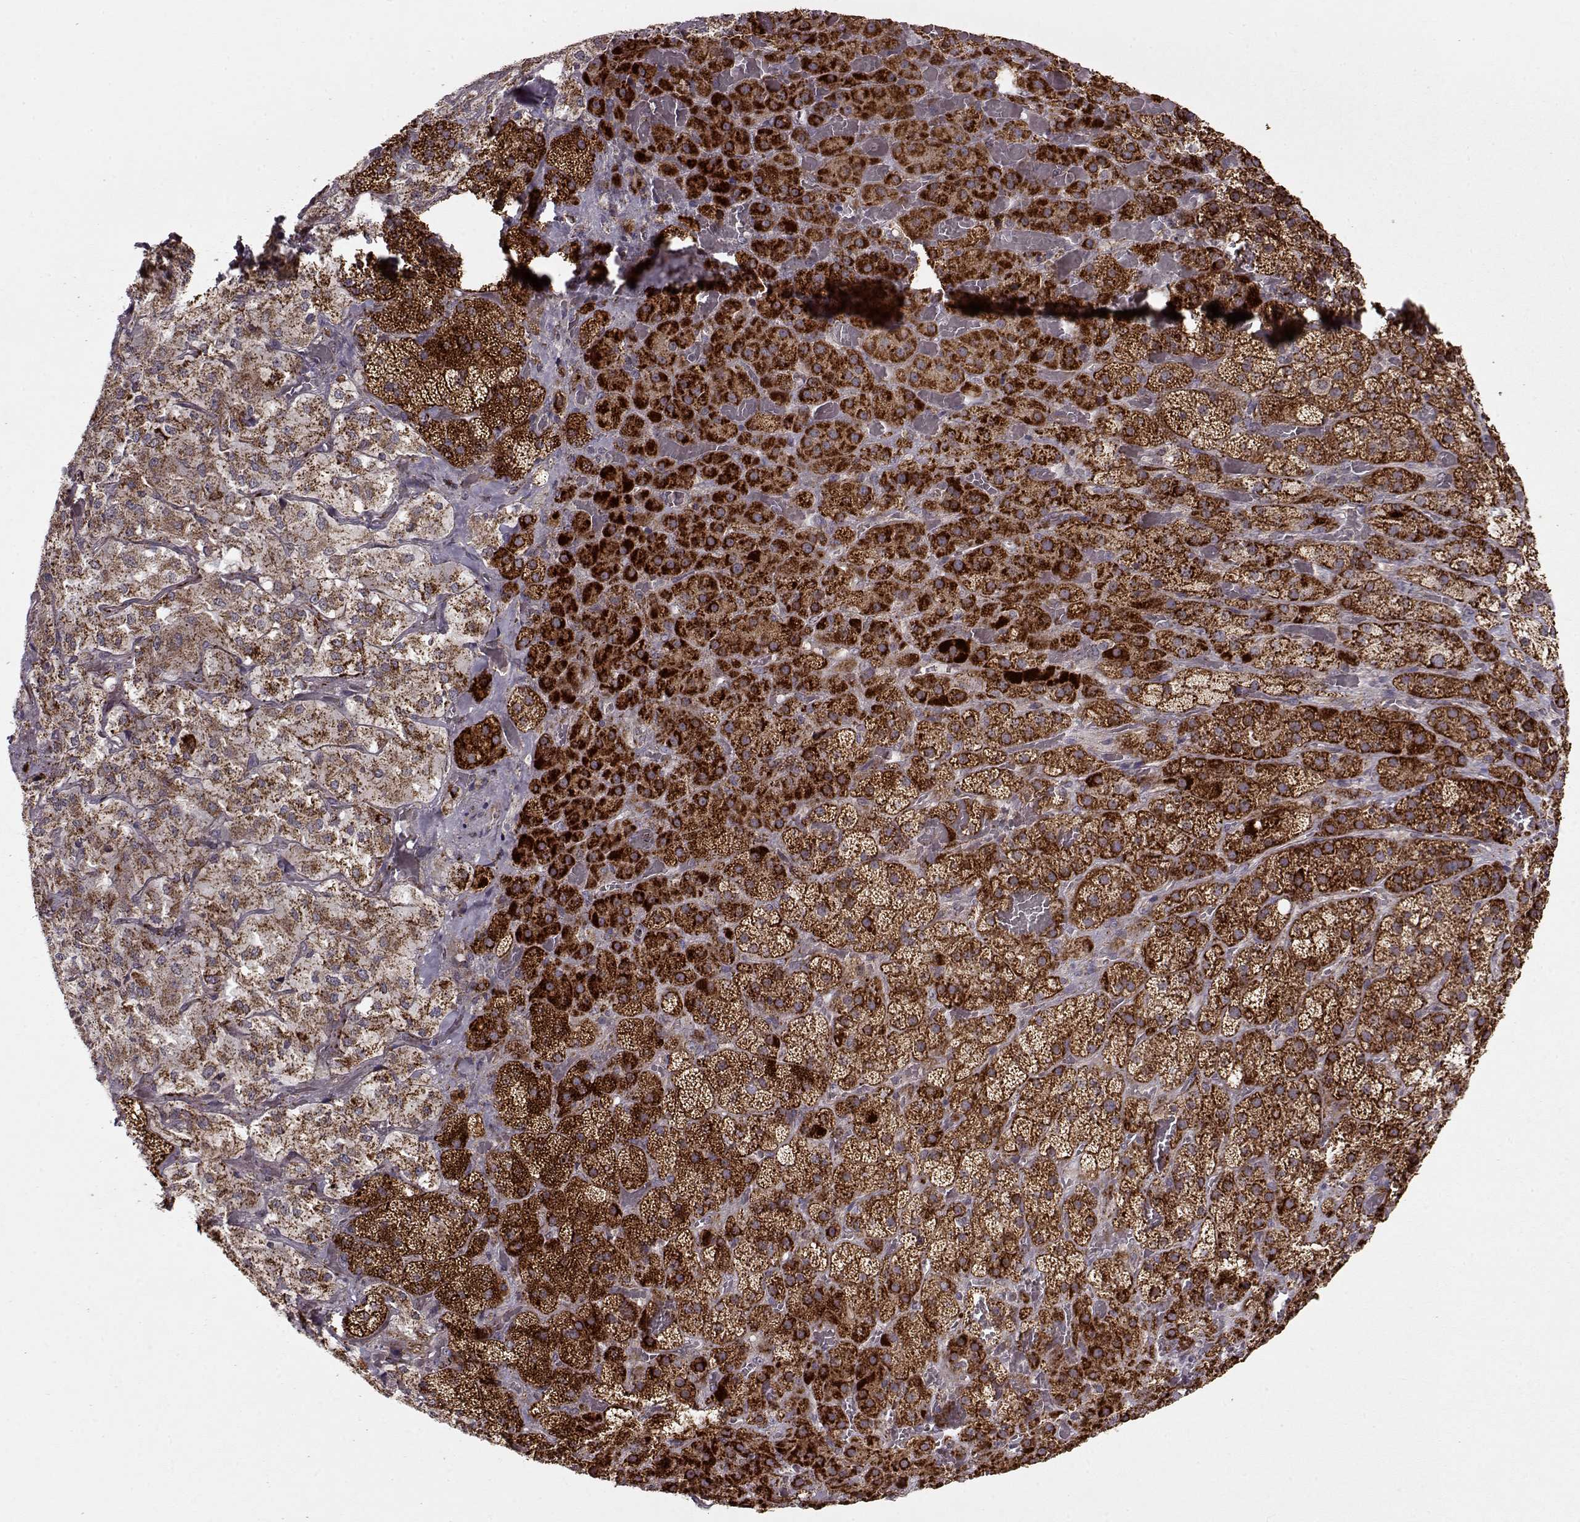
{"staining": {"intensity": "strong", "quantity": ">75%", "location": "cytoplasmic/membranous"}, "tissue": "adrenal gland", "cell_type": "Glandular cells", "image_type": "normal", "snomed": [{"axis": "morphology", "description": "Normal tissue, NOS"}, {"axis": "topography", "description": "Adrenal gland"}], "caption": "This micrograph displays immunohistochemistry staining of normal adrenal gland, with high strong cytoplasmic/membranous expression in approximately >75% of glandular cells.", "gene": "CMTM3", "patient": {"sex": "male", "age": 57}}